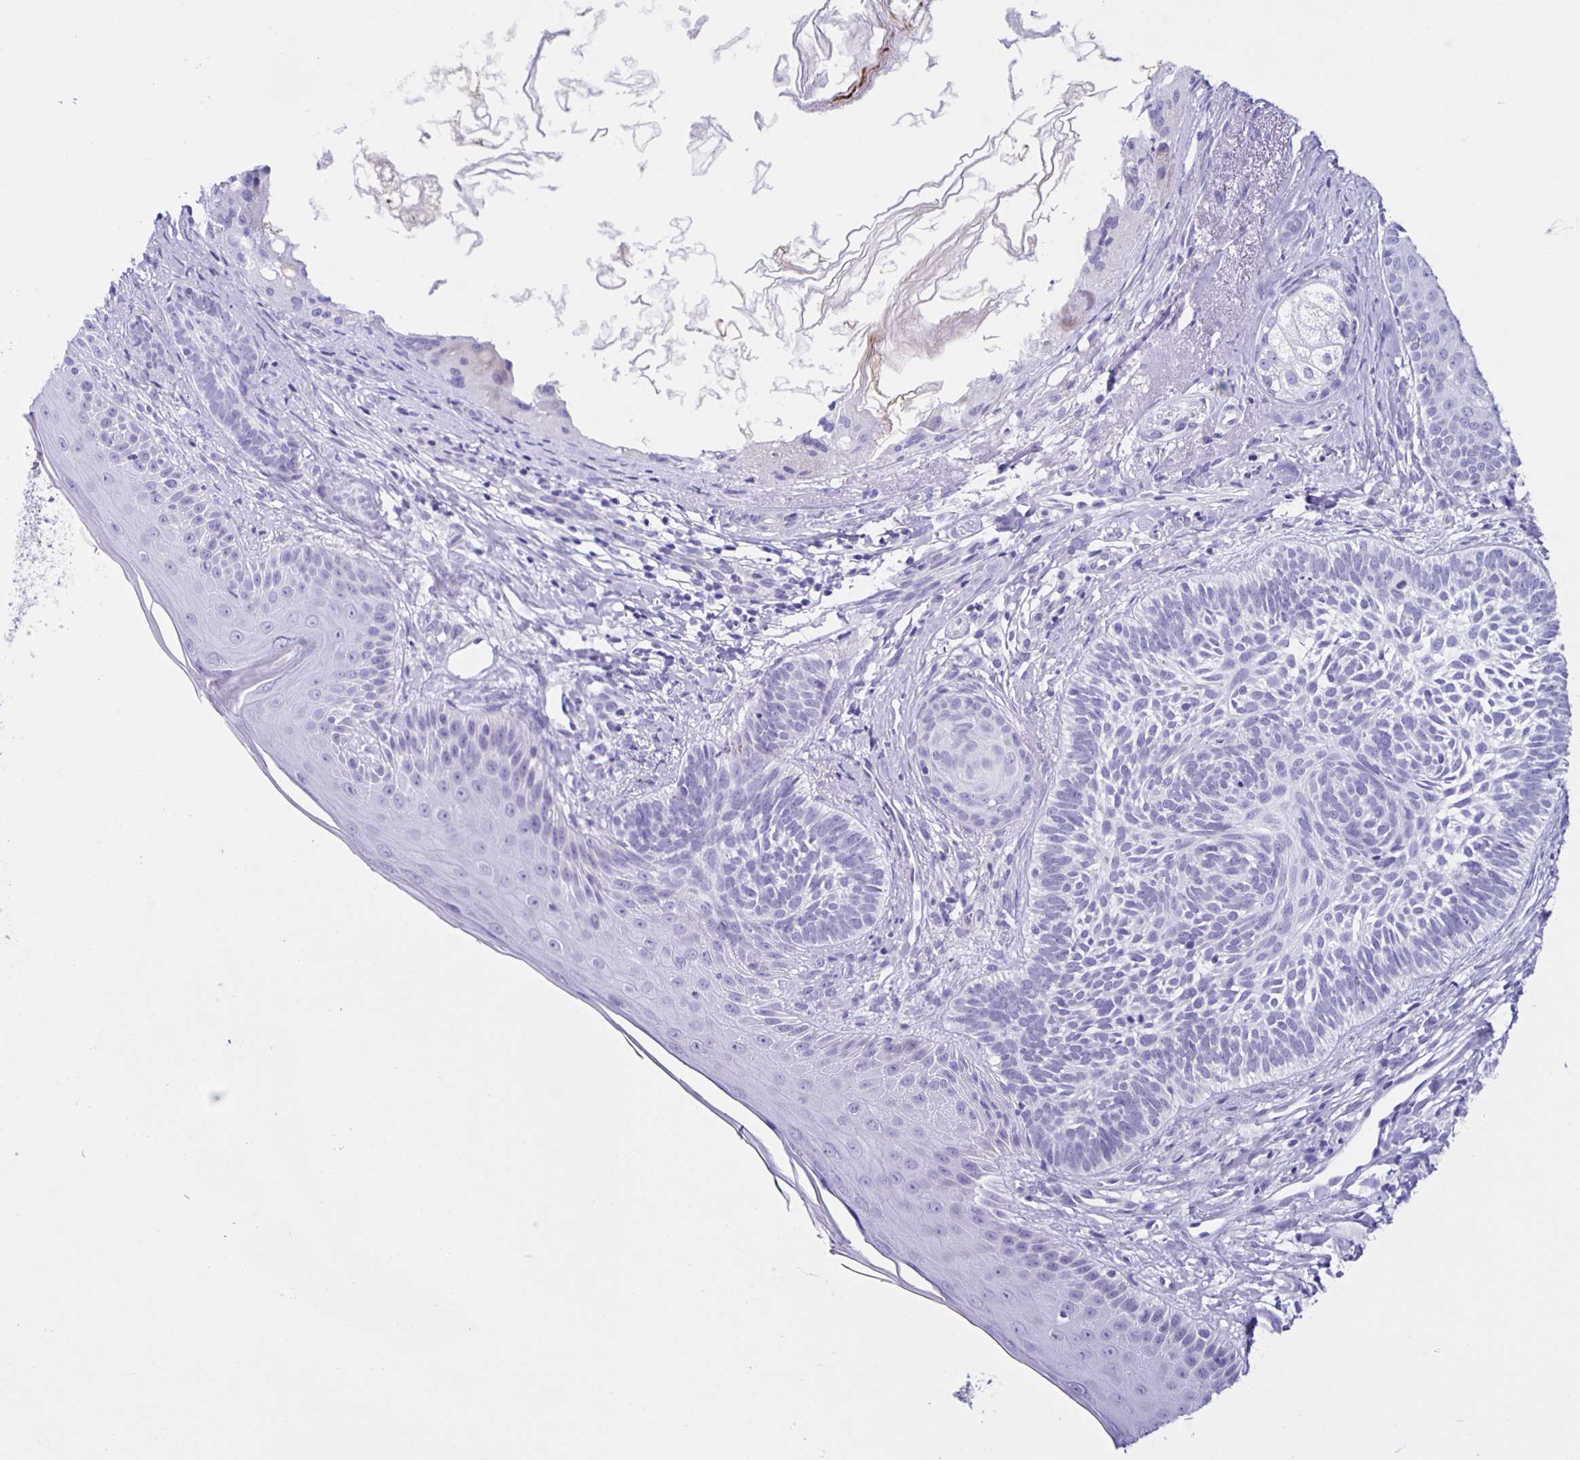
{"staining": {"intensity": "negative", "quantity": "none", "location": "none"}, "tissue": "skin cancer", "cell_type": "Tumor cells", "image_type": "cancer", "snomed": [{"axis": "morphology", "description": "Basal cell carcinoma"}, {"axis": "topography", "description": "Skin"}], "caption": "This is an immunohistochemistry (IHC) photomicrograph of human skin cancer (basal cell carcinoma). There is no expression in tumor cells.", "gene": "AQP6", "patient": {"sex": "female", "age": 74}}